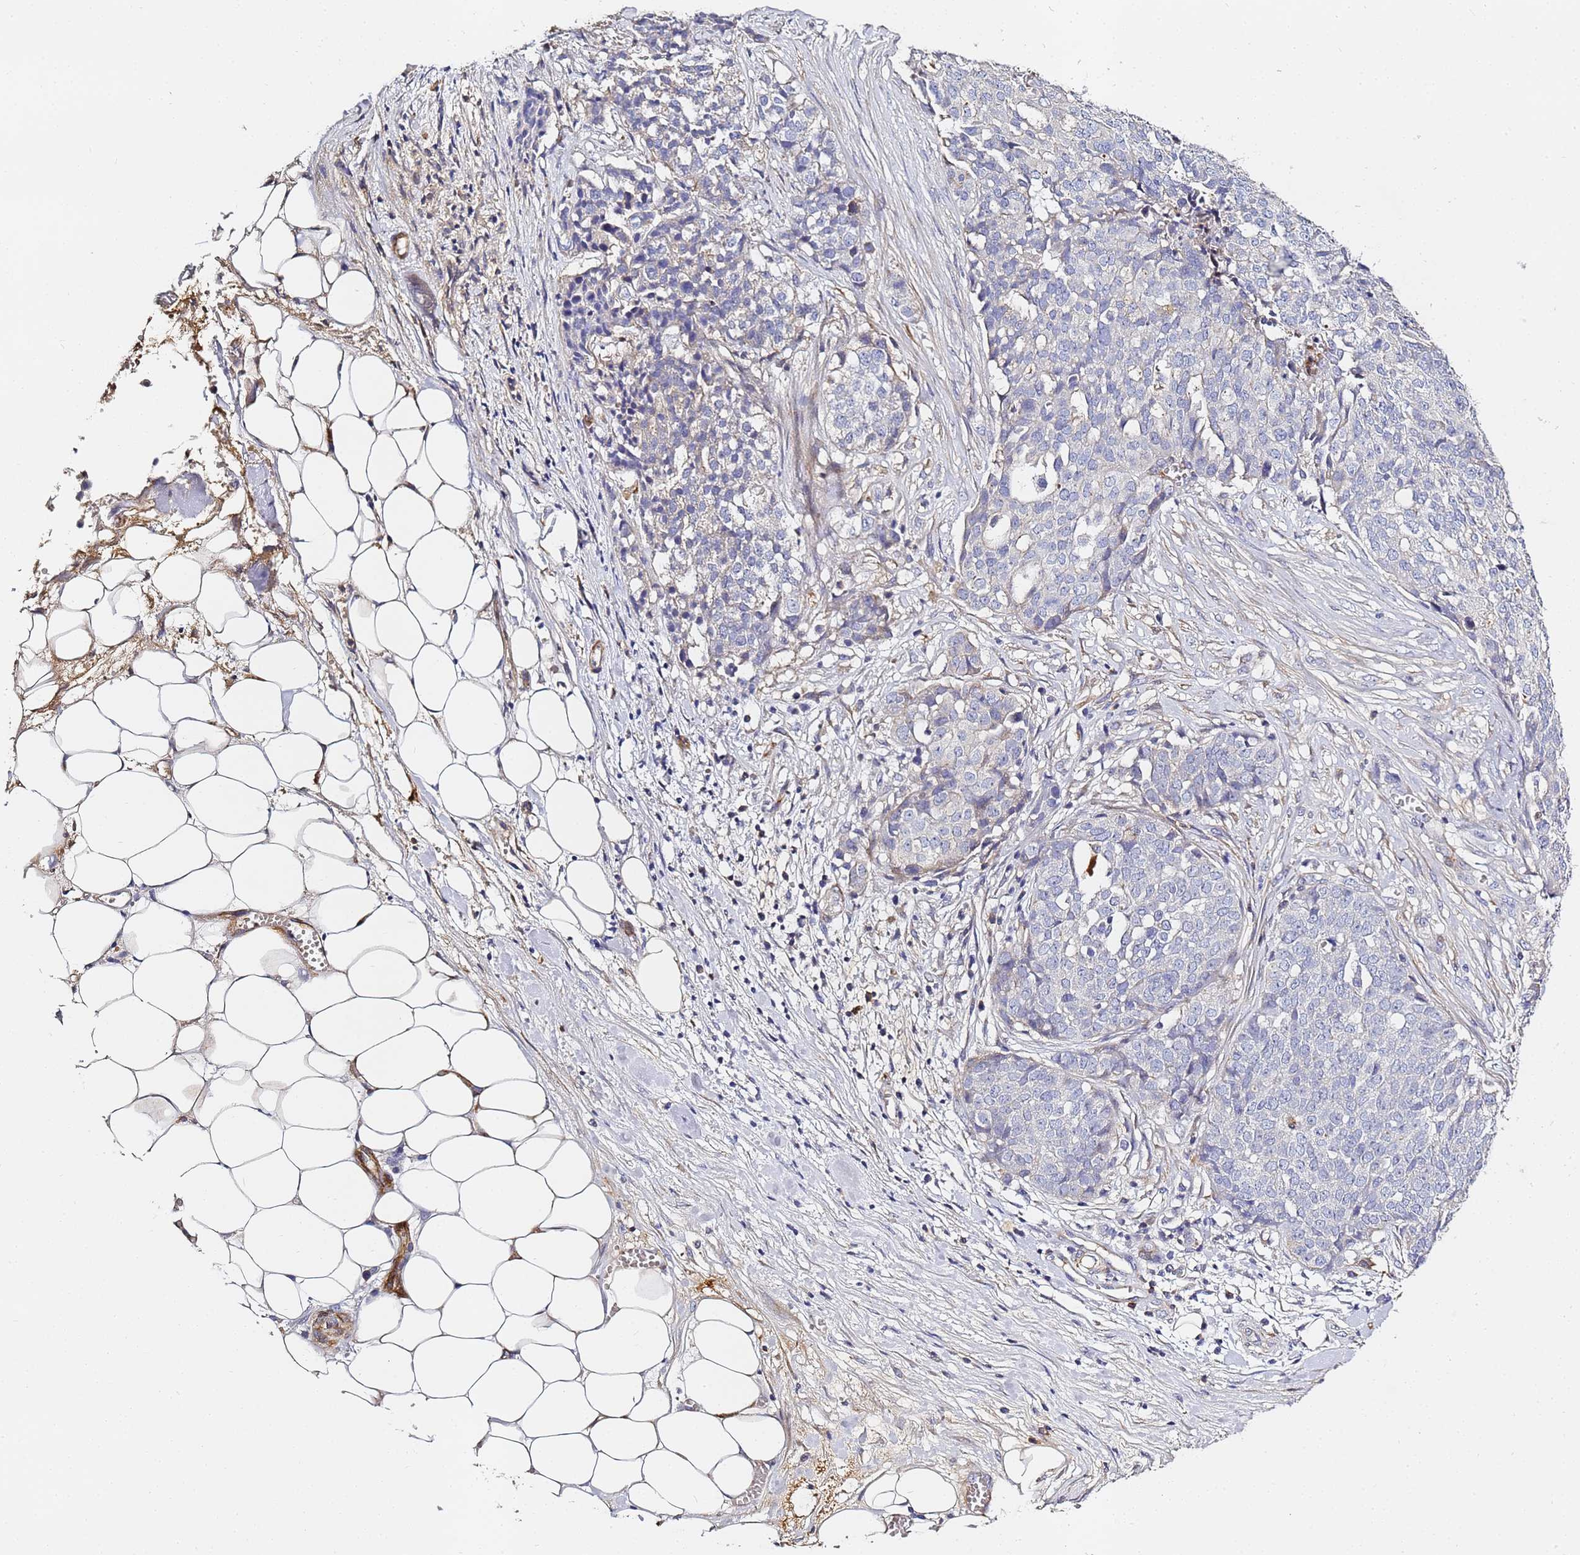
{"staining": {"intensity": "negative", "quantity": "none", "location": "none"}, "tissue": "ovarian cancer", "cell_type": "Tumor cells", "image_type": "cancer", "snomed": [{"axis": "morphology", "description": "Cystadenocarcinoma, serous, NOS"}, {"axis": "topography", "description": "Soft tissue"}, {"axis": "topography", "description": "Ovary"}], "caption": "Immunohistochemistry histopathology image of neoplastic tissue: human ovarian cancer (serous cystadenocarcinoma) stained with DAB displays no significant protein staining in tumor cells.", "gene": "CFH", "patient": {"sex": "female", "age": 57}}